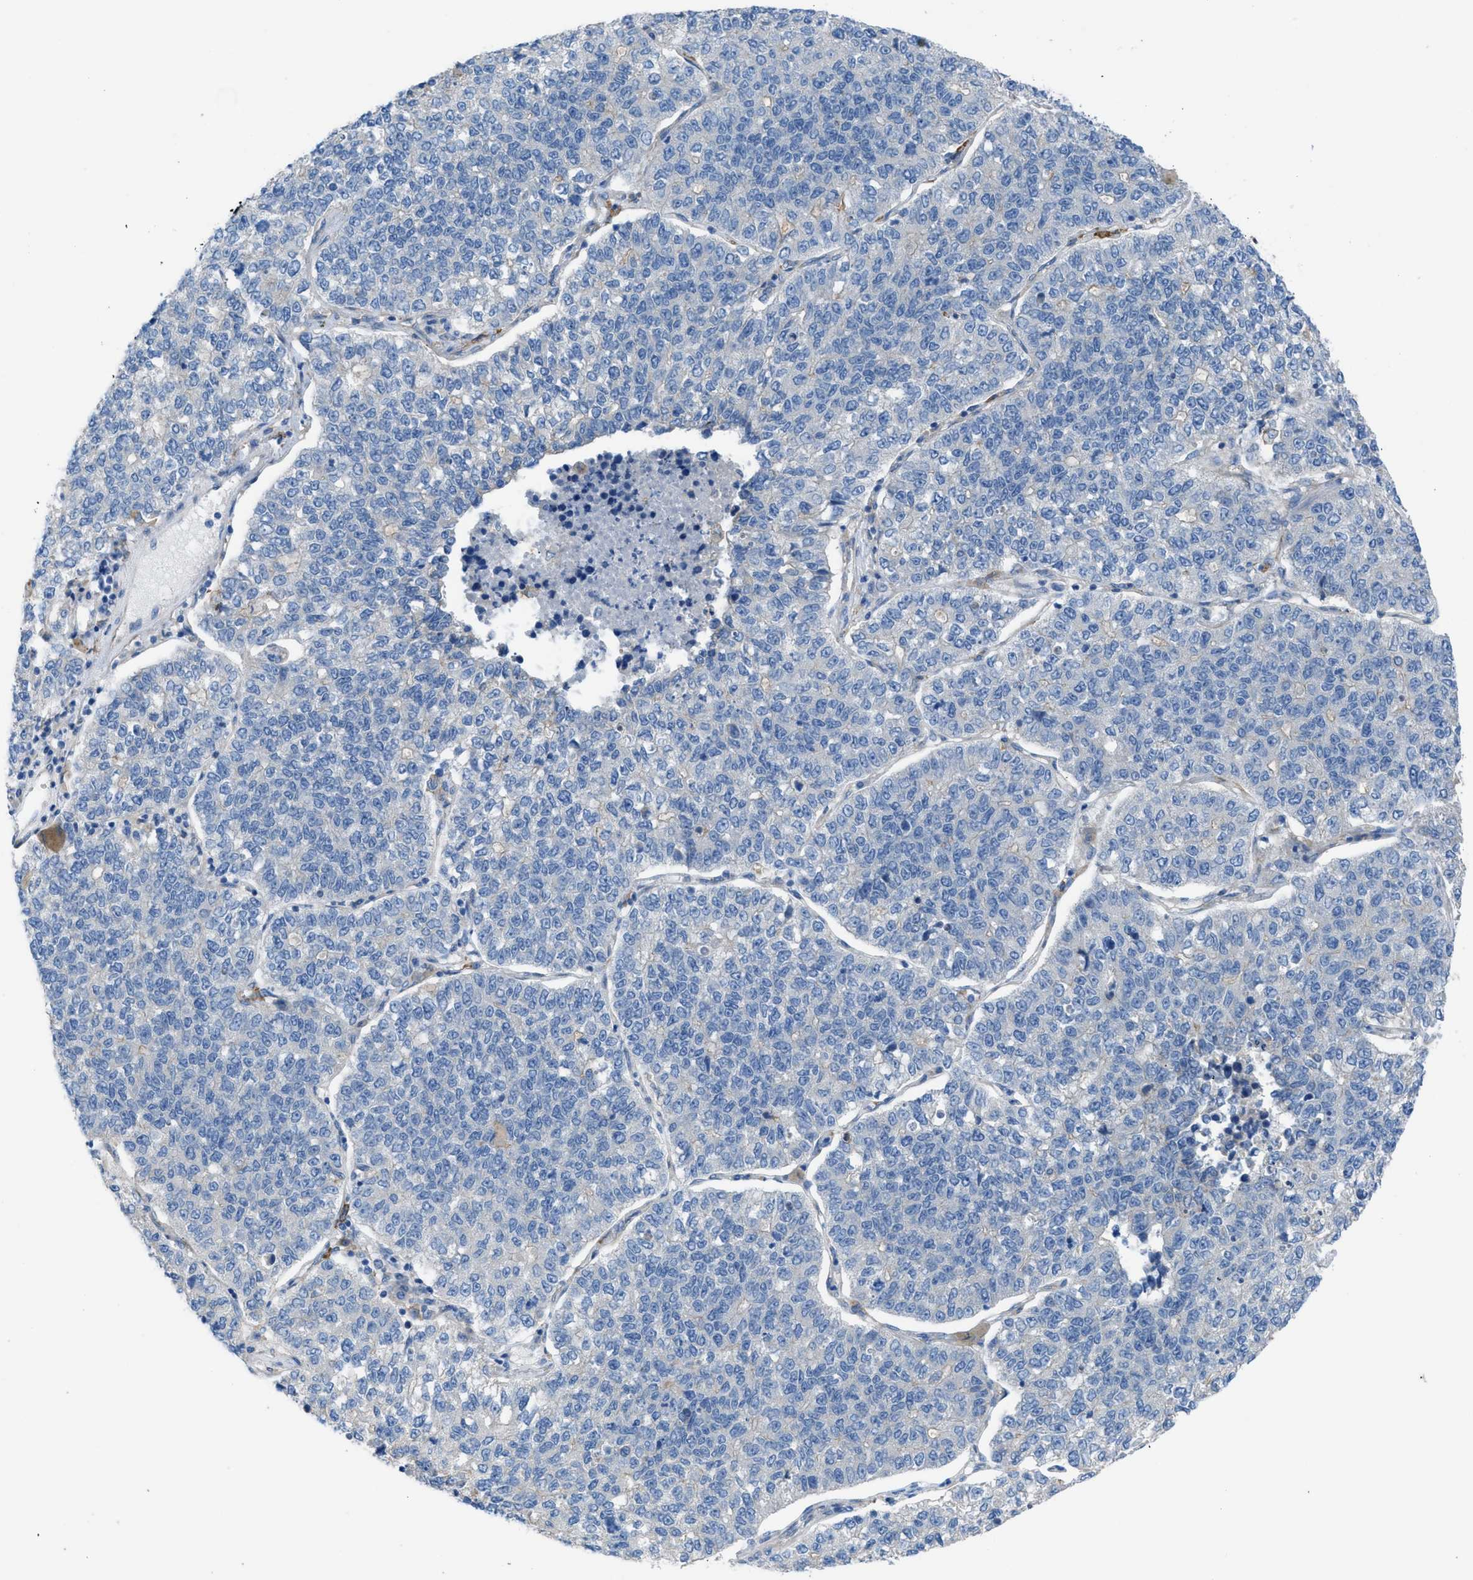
{"staining": {"intensity": "negative", "quantity": "none", "location": "none"}, "tissue": "lung cancer", "cell_type": "Tumor cells", "image_type": "cancer", "snomed": [{"axis": "morphology", "description": "Adenocarcinoma, NOS"}, {"axis": "topography", "description": "Lung"}], "caption": "Micrograph shows no protein positivity in tumor cells of lung adenocarcinoma tissue.", "gene": "EGFR", "patient": {"sex": "male", "age": 49}}